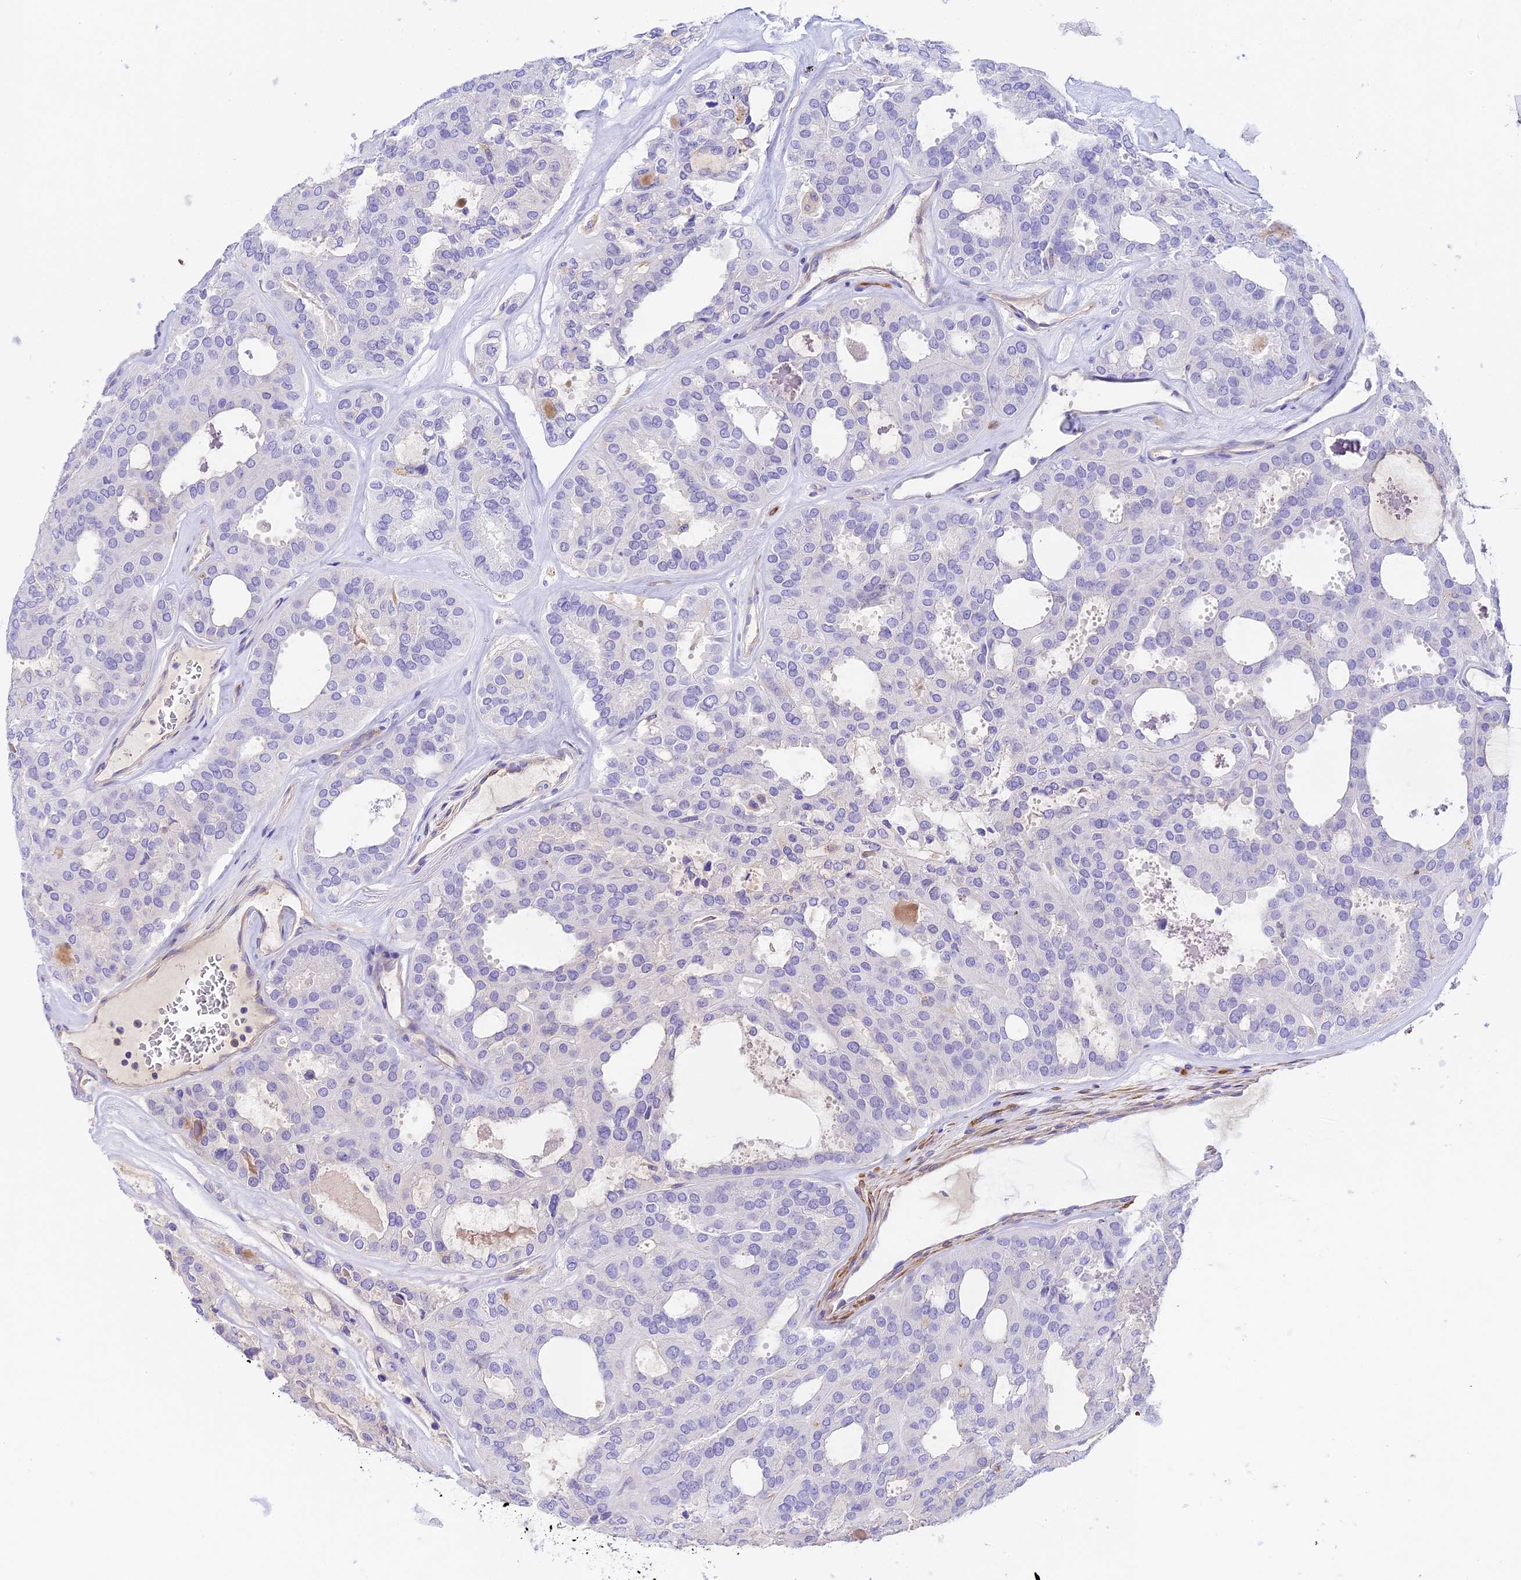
{"staining": {"intensity": "negative", "quantity": "none", "location": "none"}, "tissue": "thyroid cancer", "cell_type": "Tumor cells", "image_type": "cancer", "snomed": [{"axis": "morphology", "description": "Follicular adenoma carcinoma, NOS"}, {"axis": "topography", "description": "Thyroid gland"}], "caption": "Immunohistochemistry image of human thyroid follicular adenoma carcinoma stained for a protein (brown), which shows no staining in tumor cells. (DAB (3,3'-diaminobenzidine) immunohistochemistry (IHC) visualized using brightfield microscopy, high magnification).", "gene": "HOMER3", "patient": {"sex": "male", "age": 75}}